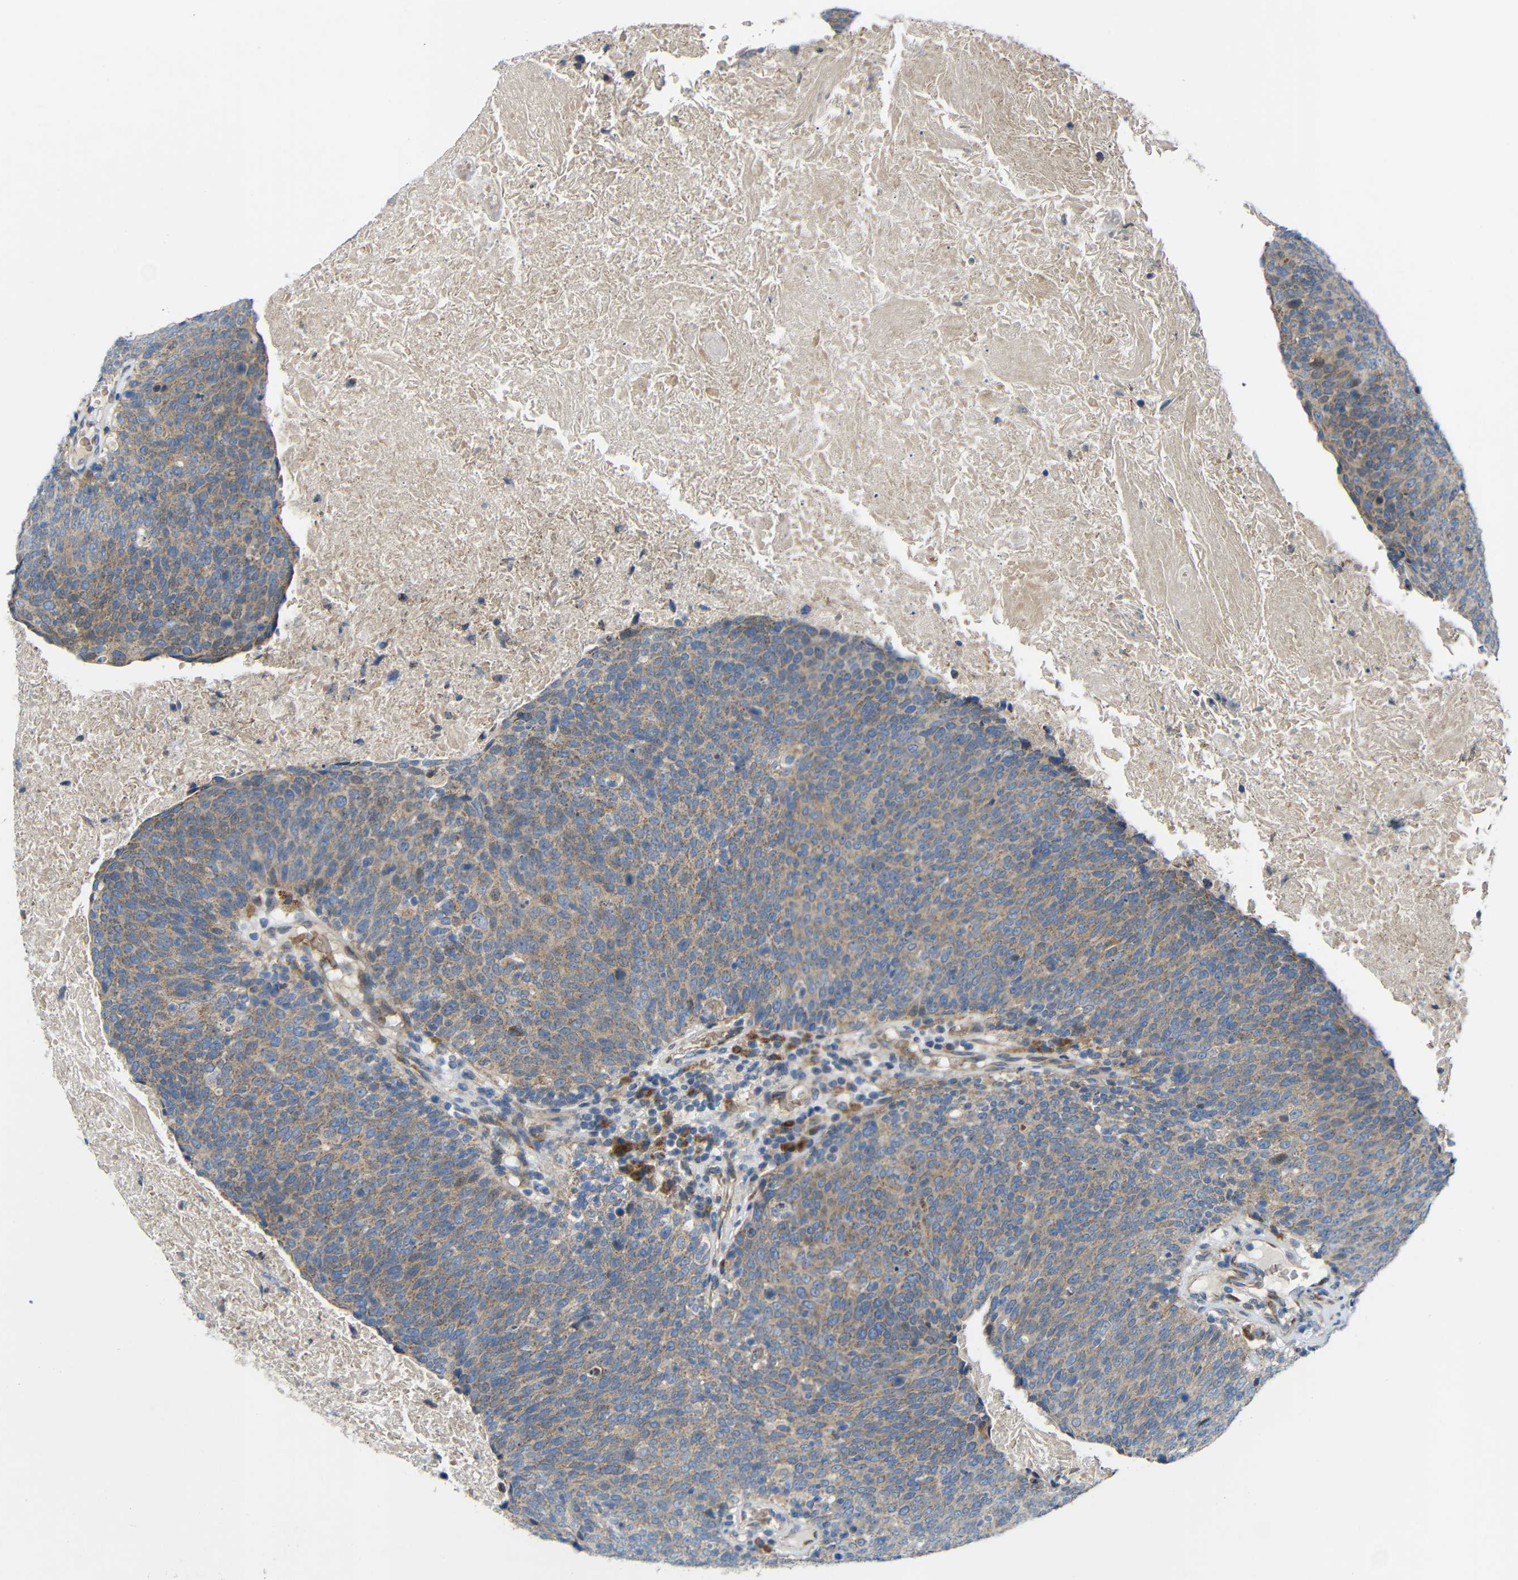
{"staining": {"intensity": "weak", "quantity": ">75%", "location": "cytoplasmic/membranous"}, "tissue": "head and neck cancer", "cell_type": "Tumor cells", "image_type": "cancer", "snomed": [{"axis": "morphology", "description": "Squamous cell carcinoma, NOS"}, {"axis": "morphology", "description": "Squamous cell carcinoma, metastatic, NOS"}, {"axis": "topography", "description": "Lymph node"}, {"axis": "topography", "description": "Head-Neck"}], "caption": "Head and neck cancer stained with IHC exhibits weak cytoplasmic/membranous staining in approximately >75% of tumor cells.", "gene": "TMEM25", "patient": {"sex": "male", "age": 62}}